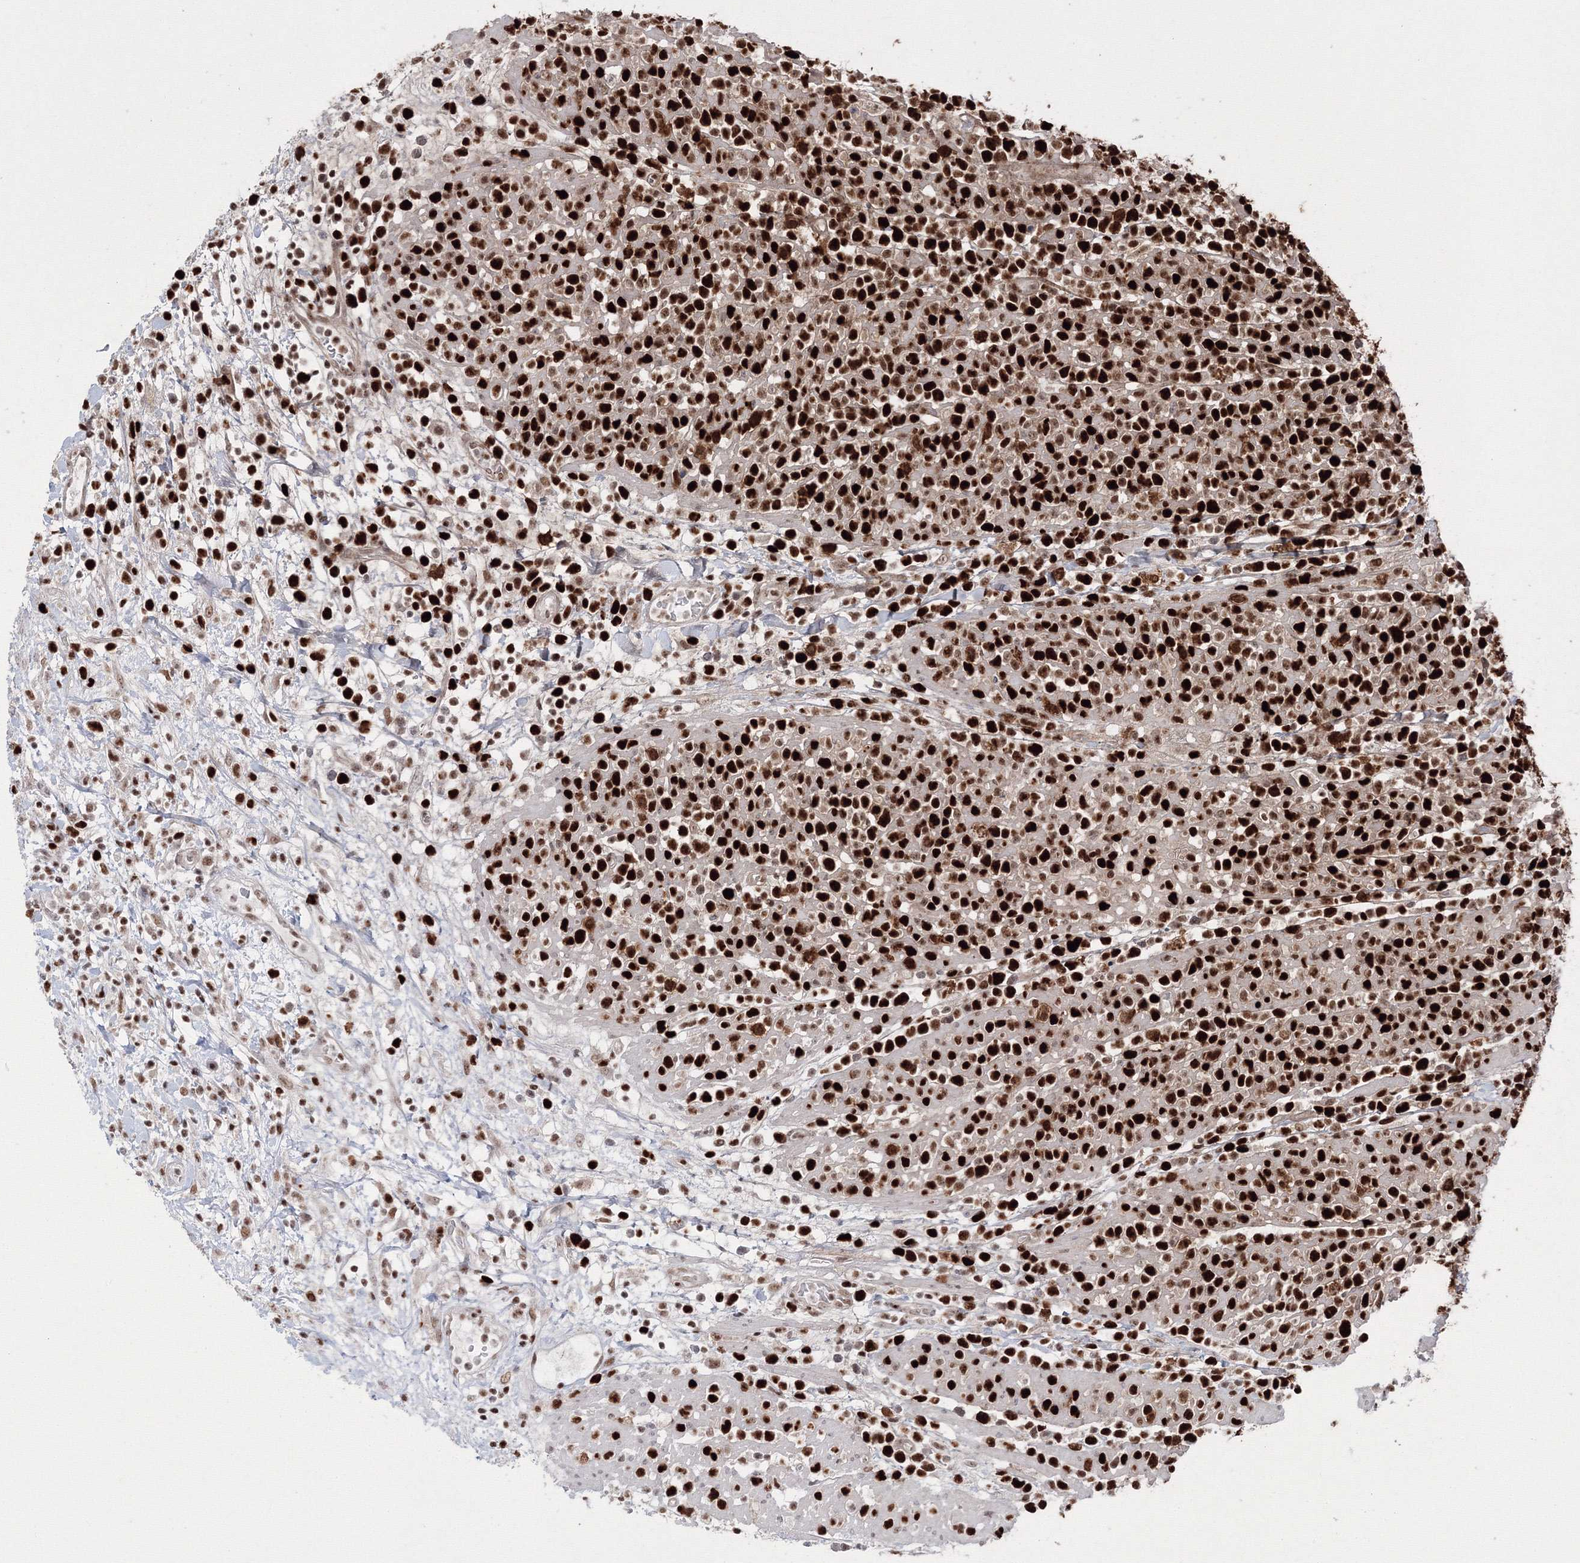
{"staining": {"intensity": "strong", "quantity": ">75%", "location": "nuclear"}, "tissue": "lymphoma", "cell_type": "Tumor cells", "image_type": "cancer", "snomed": [{"axis": "morphology", "description": "Malignant lymphoma, non-Hodgkin's type, High grade"}, {"axis": "topography", "description": "Colon"}], "caption": "Tumor cells show high levels of strong nuclear positivity in approximately >75% of cells in human malignant lymphoma, non-Hodgkin's type (high-grade). (DAB = brown stain, brightfield microscopy at high magnification).", "gene": "LIG1", "patient": {"sex": "female", "age": 53}}